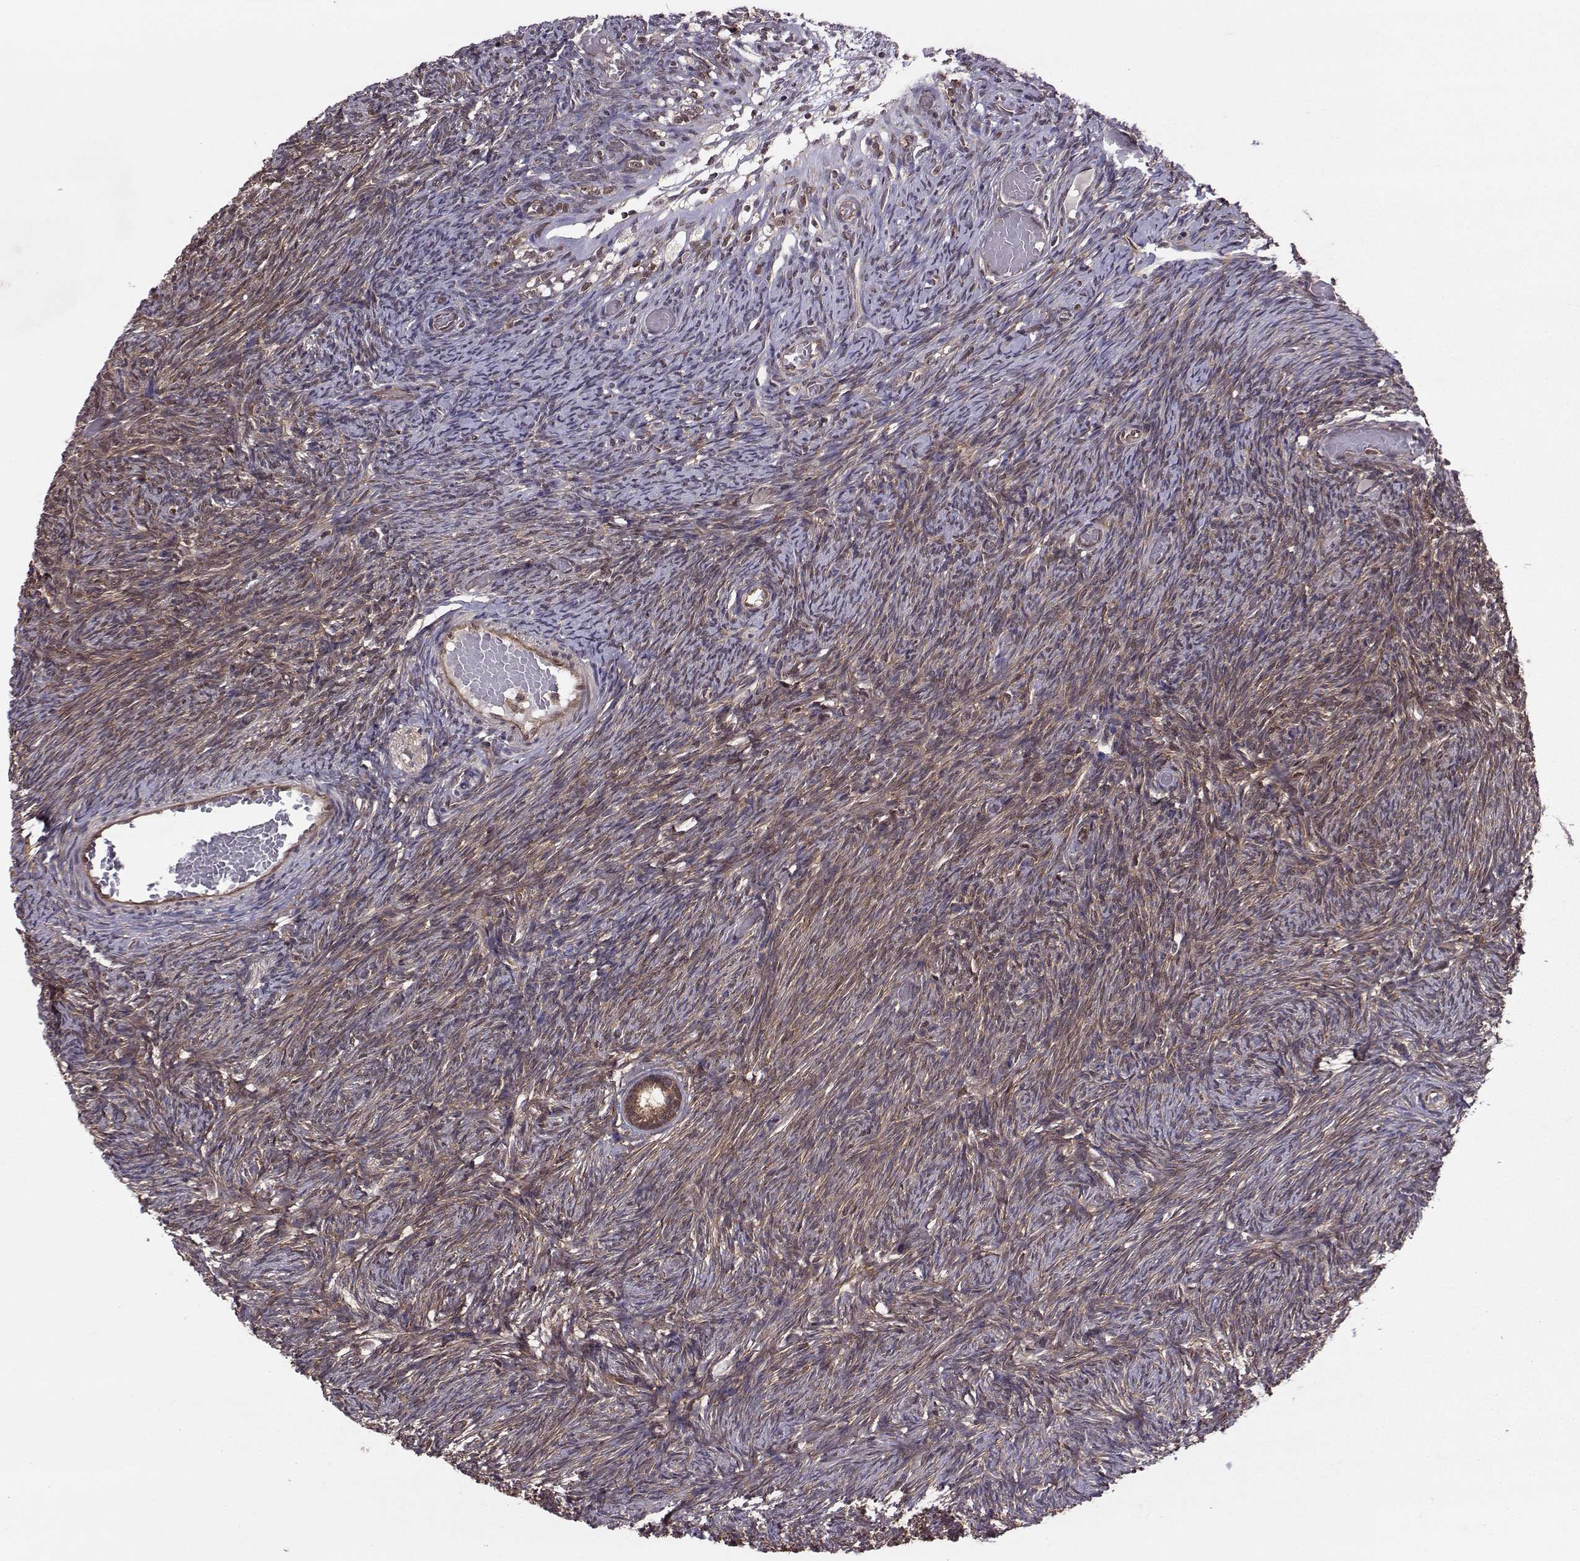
{"staining": {"intensity": "negative", "quantity": "none", "location": "none"}, "tissue": "ovary", "cell_type": "Follicle cells", "image_type": "normal", "snomed": [{"axis": "morphology", "description": "Normal tissue, NOS"}, {"axis": "topography", "description": "Ovary"}], "caption": "This photomicrograph is of normal ovary stained with immunohistochemistry (IHC) to label a protein in brown with the nuclei are counter-stained blue. There is no positivity in follicle cells.", "gene": "PPP2R2A", "patient": {"sex": "female", "age": 39}}